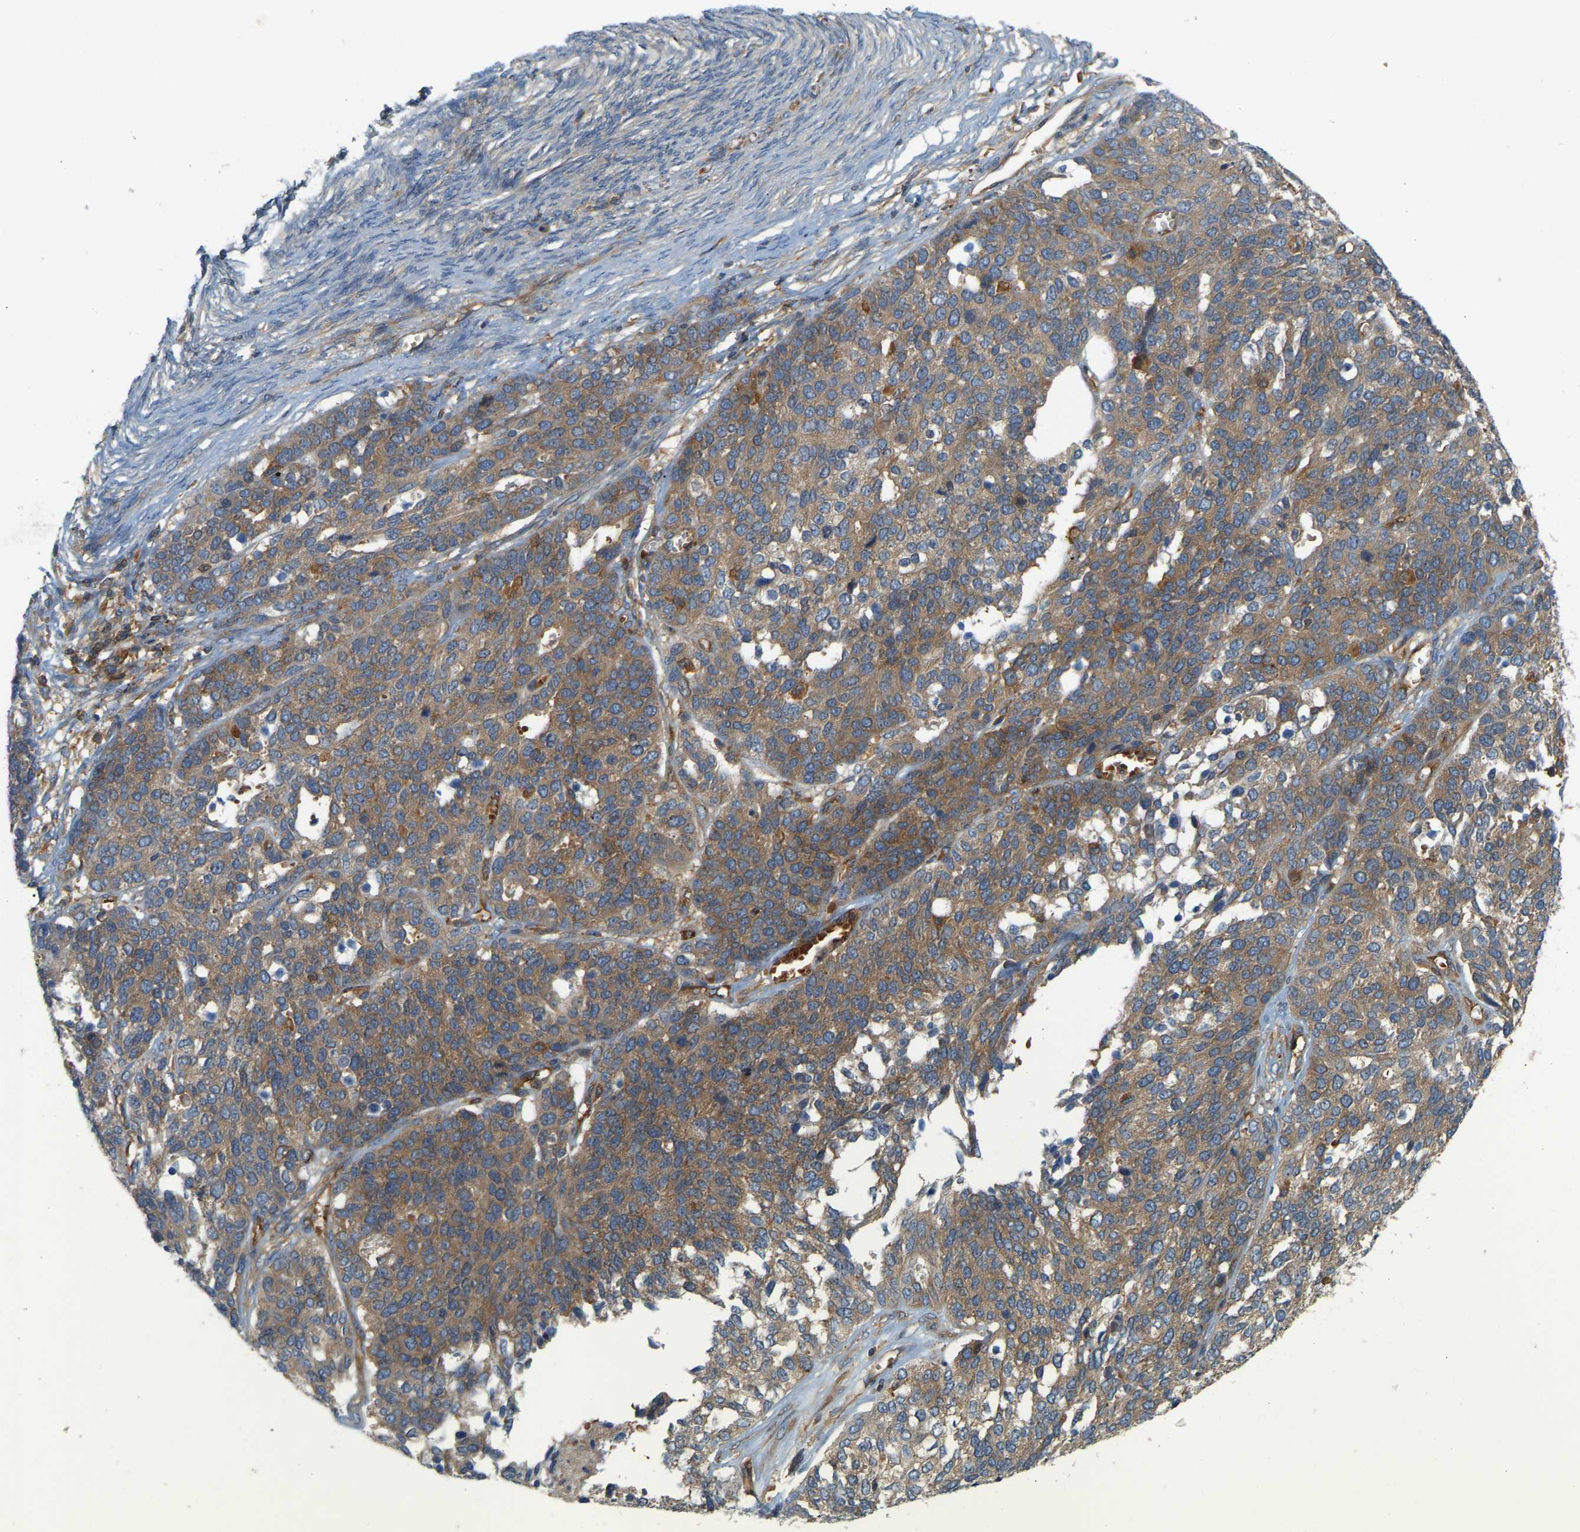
{"staining": {"intensity": "moderate", "quantity": ">75%", "location": "cytoplasmic/membranous"}, "tissue": "ovarian cancer", "cell_type": "Tumor cells", "image_type": "cancer", "snomed": [{"axis": "morphology", "description": "Cystadenocarcinoma, serous, NOS"}, {"axis": "topography", "description": "Ovary"}], "caption": "Protein staining by IHC reveals moderate cytoplasmic/membranous positivity in approximately >75% of tumor cells in serous cystadenocarcinoma (ovarian).", "gene": "AKAP13", "patient": {"sex": "female", "age": 44}}